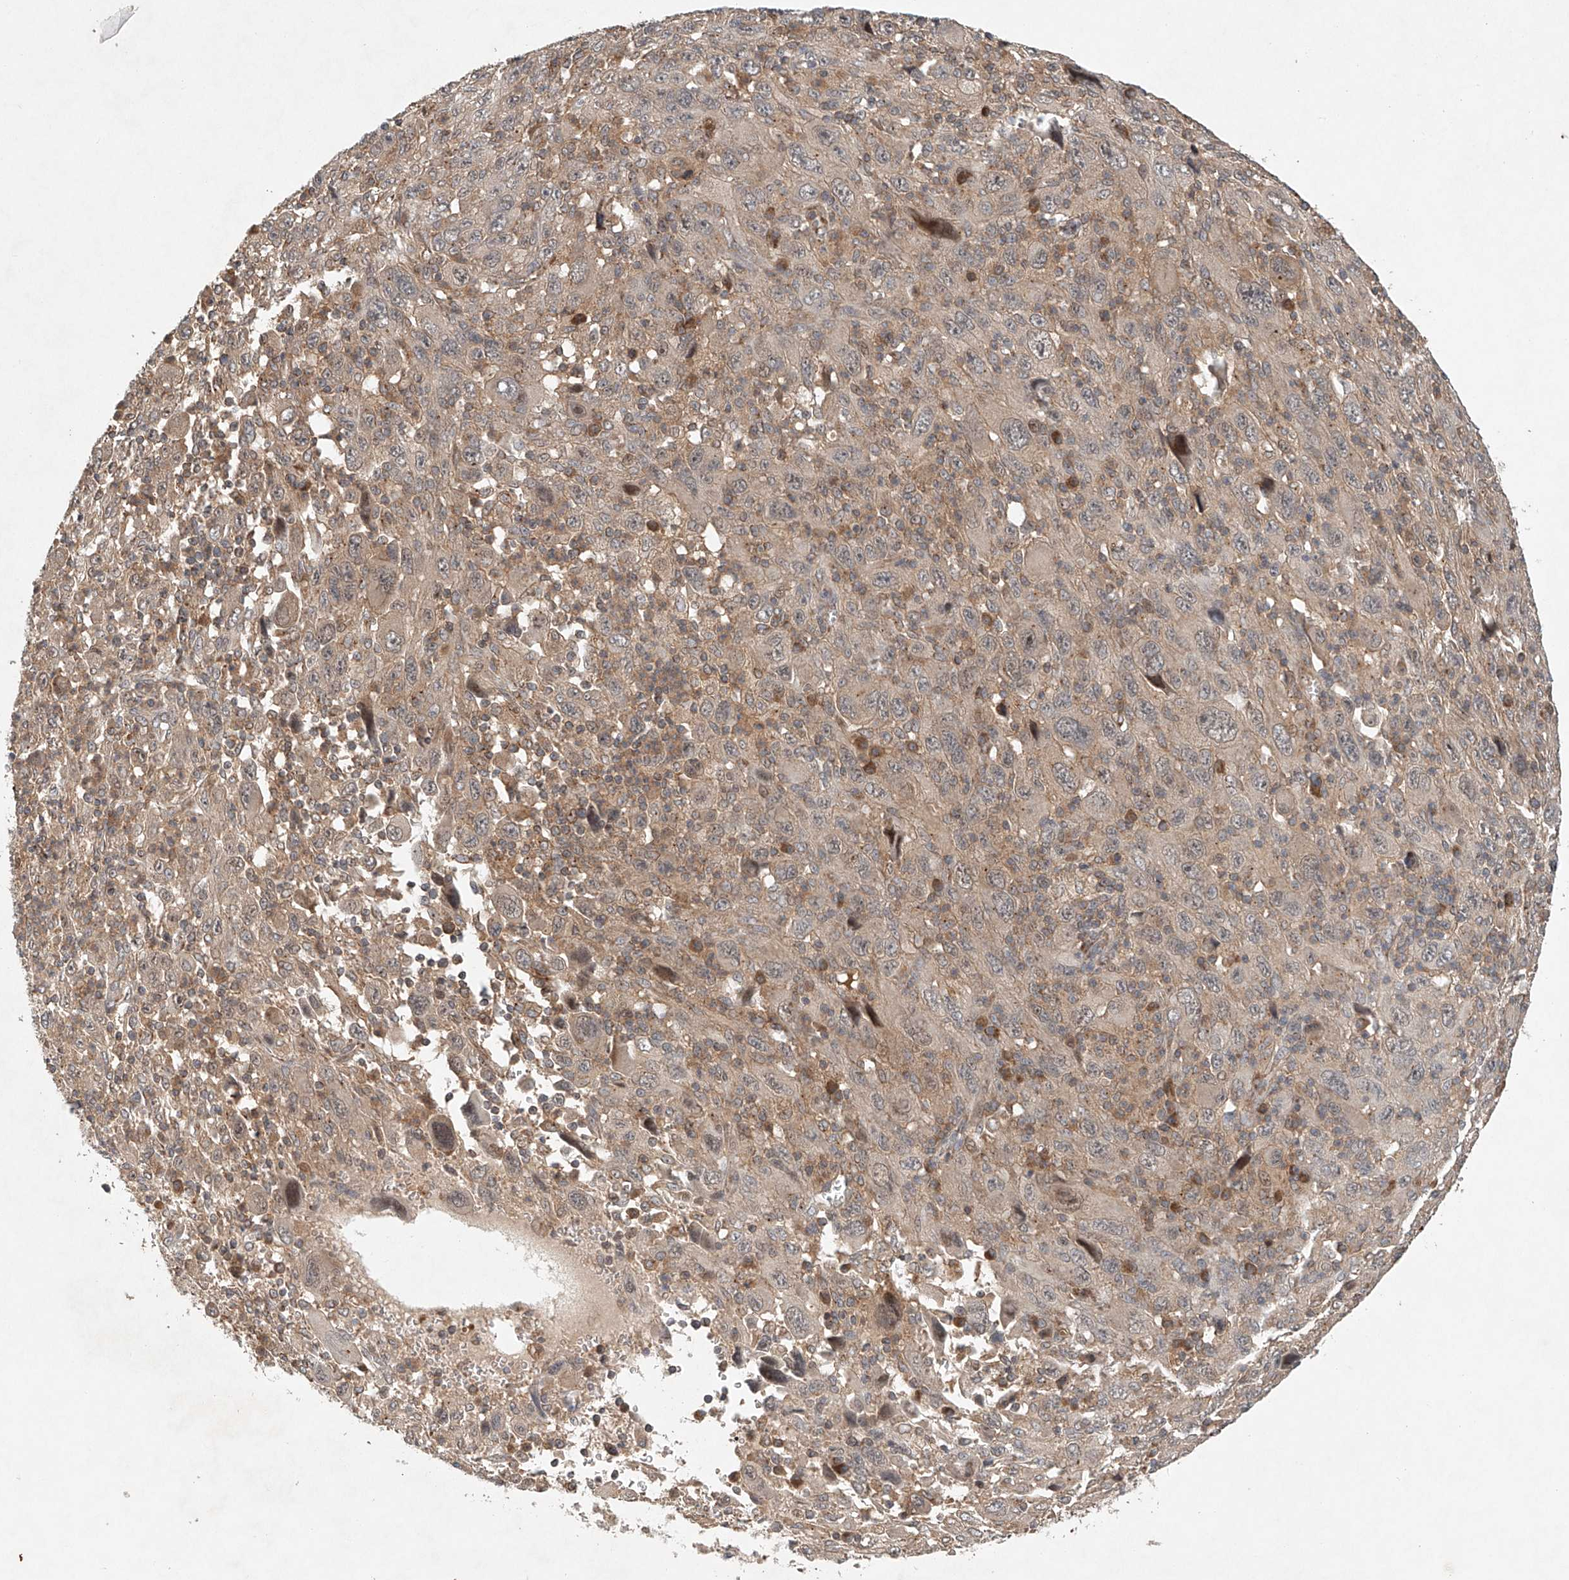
{"staining": {"intensity": "weak", "quantity": ">75%", "location": "cytoplasmic/membranous"}, "tissue": "melanoma", "cell_type": "Tumor cells", "image_type": "cancer", "snomed": [{"axis": "morphology", "description": "Malignant melanoma, Metastatic site"}, {"axis": "topography", "description": "Skin"}], "caption": "IHC photomicrograph of malignant melanoma (metastatic site) stained for a protein (brown), which demonstrates low levels of weak cytoplasmic/membranous expression in approximately >75% of tumor cells.", "gene": "DCAF11", "patient": {"sex": "female", "age": 56}}